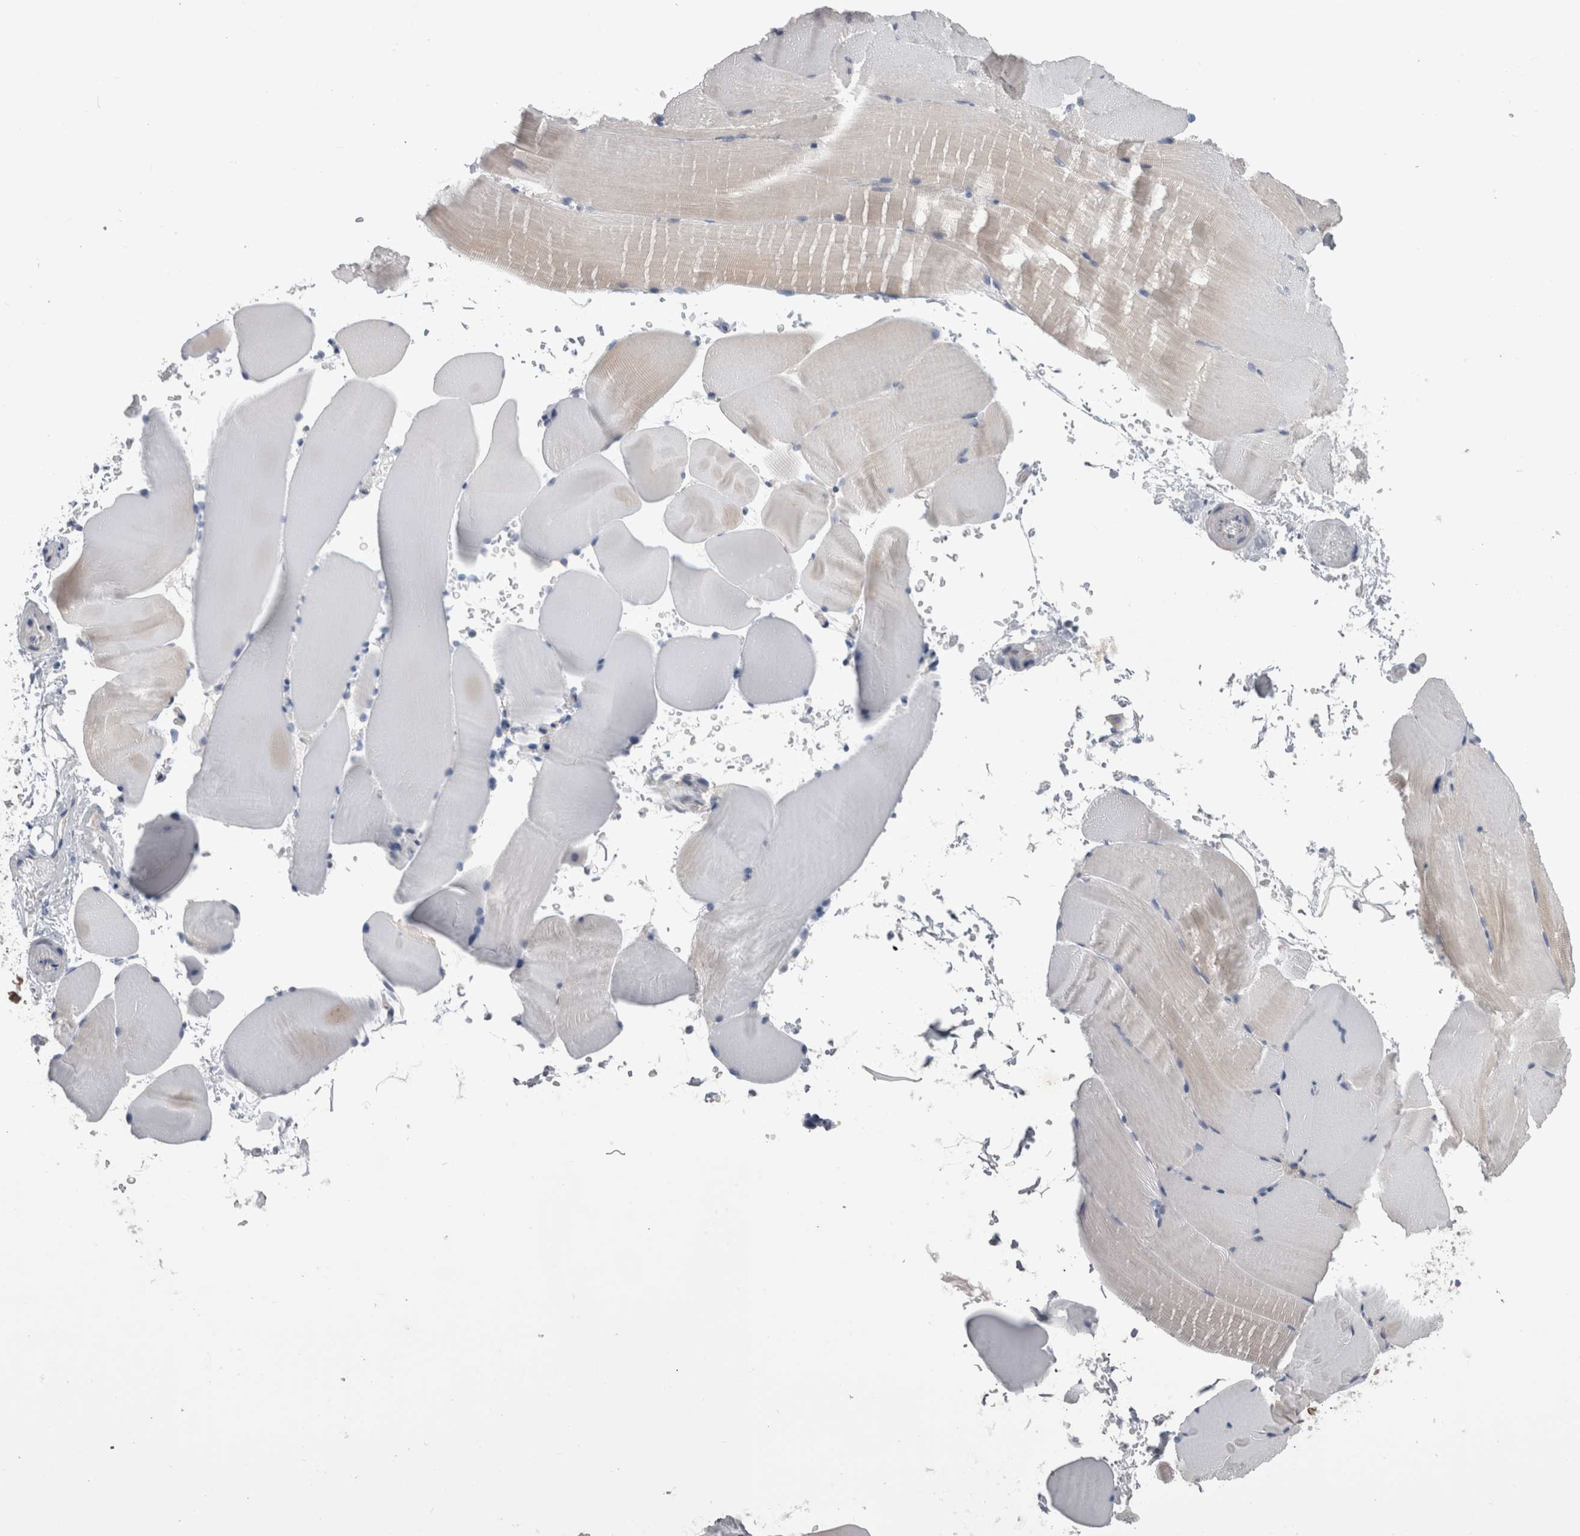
{"staining": {"intensity": "weak", "quantity": "<25%", "location": "cytoplasmic/membranous"}, "tissue": "skeletal muscle", "cell_type": "Myocytes", "image_type": "normal", "snomed": [{"axis": "morphology", "description": "Normal tissue, NOS"}, {"axis": "topography", "description": "Skeletal muscle"}, {"axis": "topography", "description": "Parathyroid gland"}], "caption": "Myocytes are negative for brown protein staining in unremarkable skeletal muscle. The staining was performed using DAB (3,3'-diaminobenzidine) to visualize the protein expression in brown, while the nuclei were stained in blue with hematoxylin (Magnification: 20x).", "gene": "DCTN6", "patient": {"sex": "female", "age": 37}}